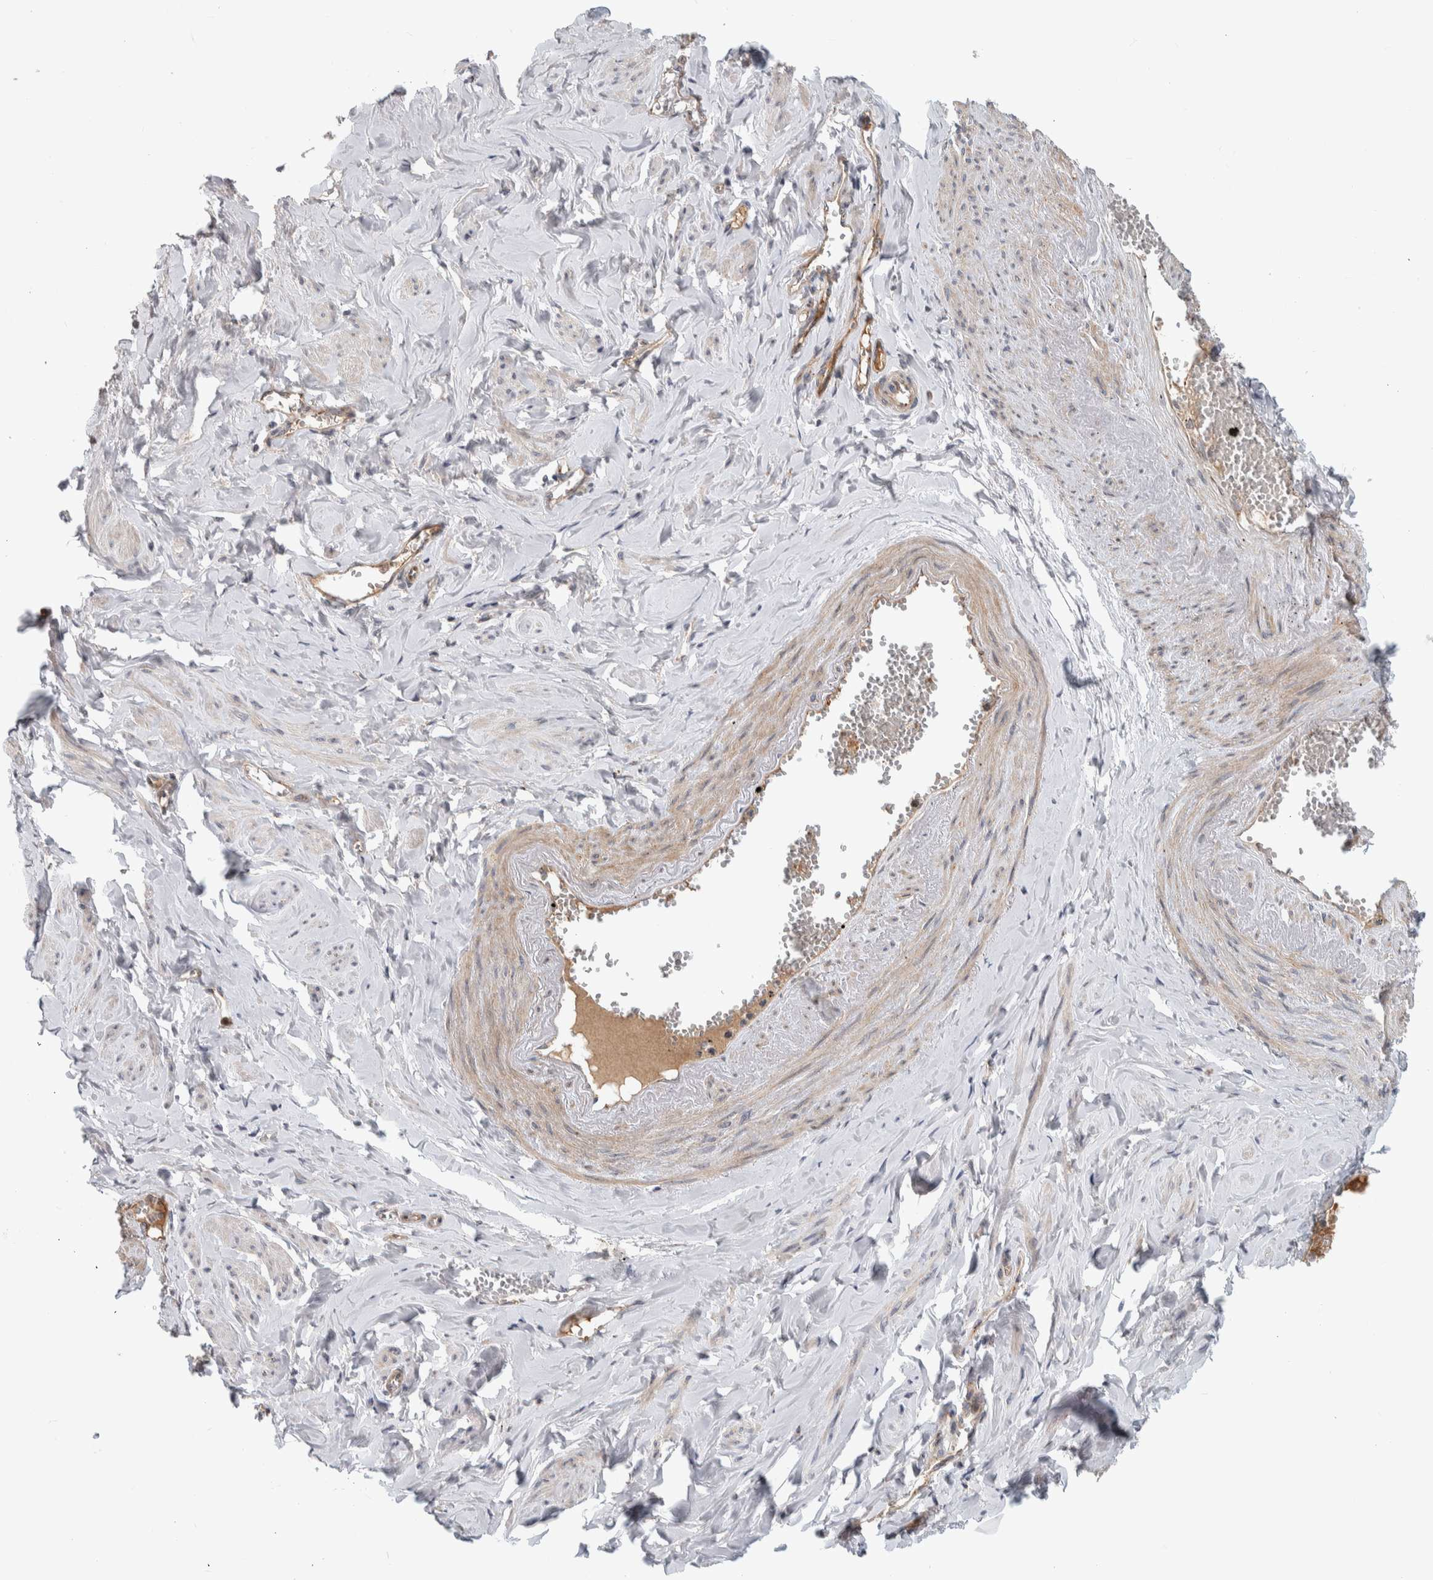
{"staining": {"intensity": "moderate", "quantity": ">75%", "location": "cytoplasmic/membranous"}, "tissue": "adipose tissue", "cell_type": "Adipocytes", "image_type": "normal", "snomed": [{"axis": "morphology", "description": "Normal tissue, NOS"}, {"axis": "topography", "description": "Vascular tissue"}, {"axis": "topography", "description": "Fallopian tube"}, {"axis": "topography", "description": "Ovary"}], "caption": "Immunohistochemical staining of unremarkable adipose tissue demonstrates moderate cytoplasmic/membranous protein expression in approximately >75% of adipocytes. (Brightfield microscopy of DAB IHC at high magnification).", "gene": "MSL1", "patient": {"sex": "female", "age": 67}}